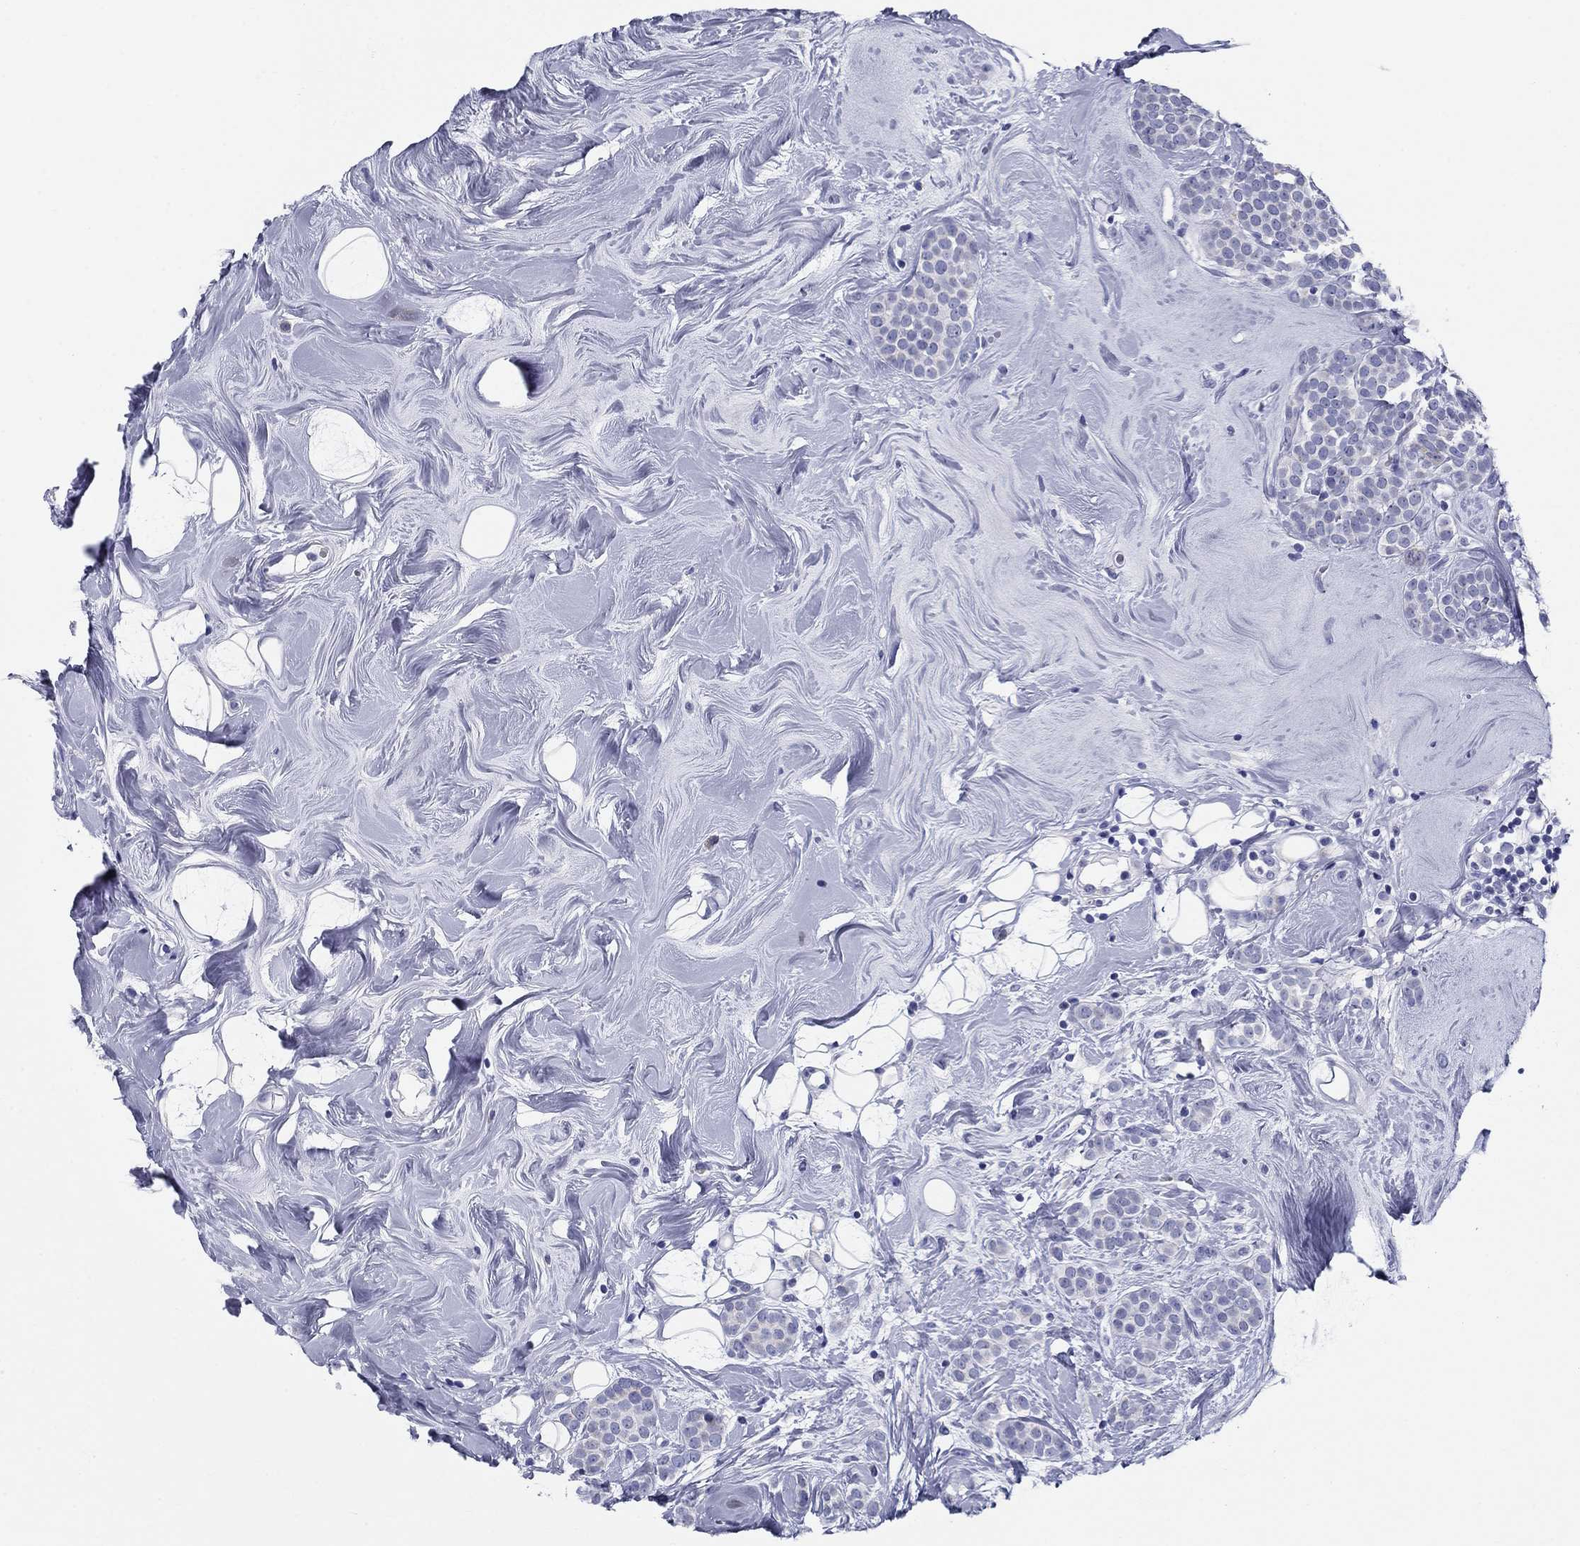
{"staining": {"intensity": "negative", "quantity": "none", "location": "none"}, "tissue": "breast cancer", "cell_type": "Tumor cells", "image_type": "cancer", "snomed": [{"axis": "morphology", "description": "Lobular carcinoma"}, {"axis": "topography", "description": "Breast"}], "caption": "Immunohistochemistry of lobular carcinoma (breast) demonstrates no staining in tumor cells.", "gene": "UPB1", "patient": {"sex": "female", "age": 49}}